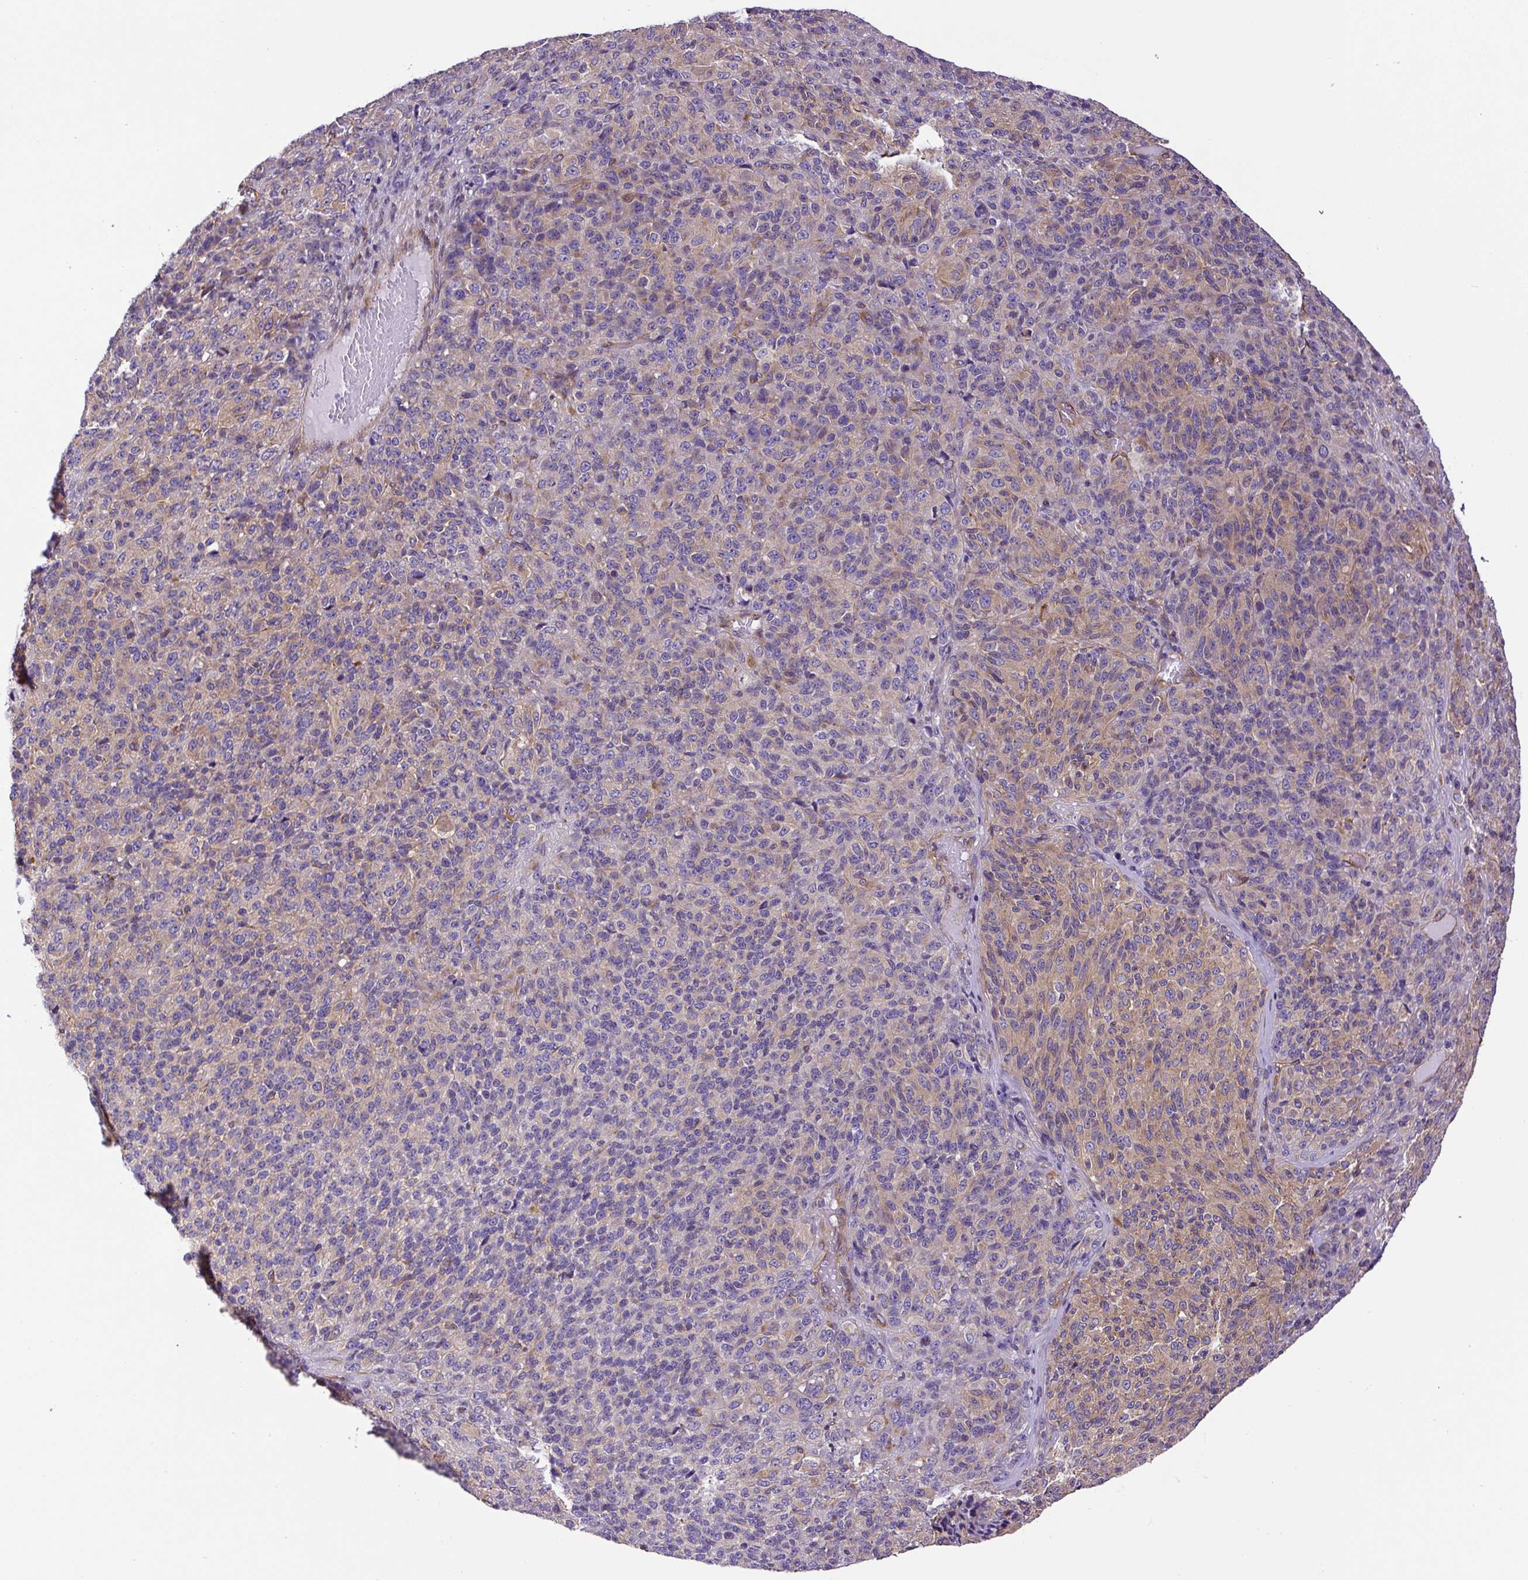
{"staining": {"intensity": "weak", "quantity": "<25%", "location": "cytoplasmic/membranous"}, "tissue": "melanoma", "cell_type": "Tumor cells", "image_type": "cancer", "snomed": [{"axis": "morphology", "description": "Malignant melanoma, Metastatic site"}, {"axis": "topography", "description": "Brain"}], "caption": "This is an IHC micrograph of human melanoma. There is no expression in tumor cells.", "gene": "DCTN1", "patient": {"sex": "female", "age": 56}}